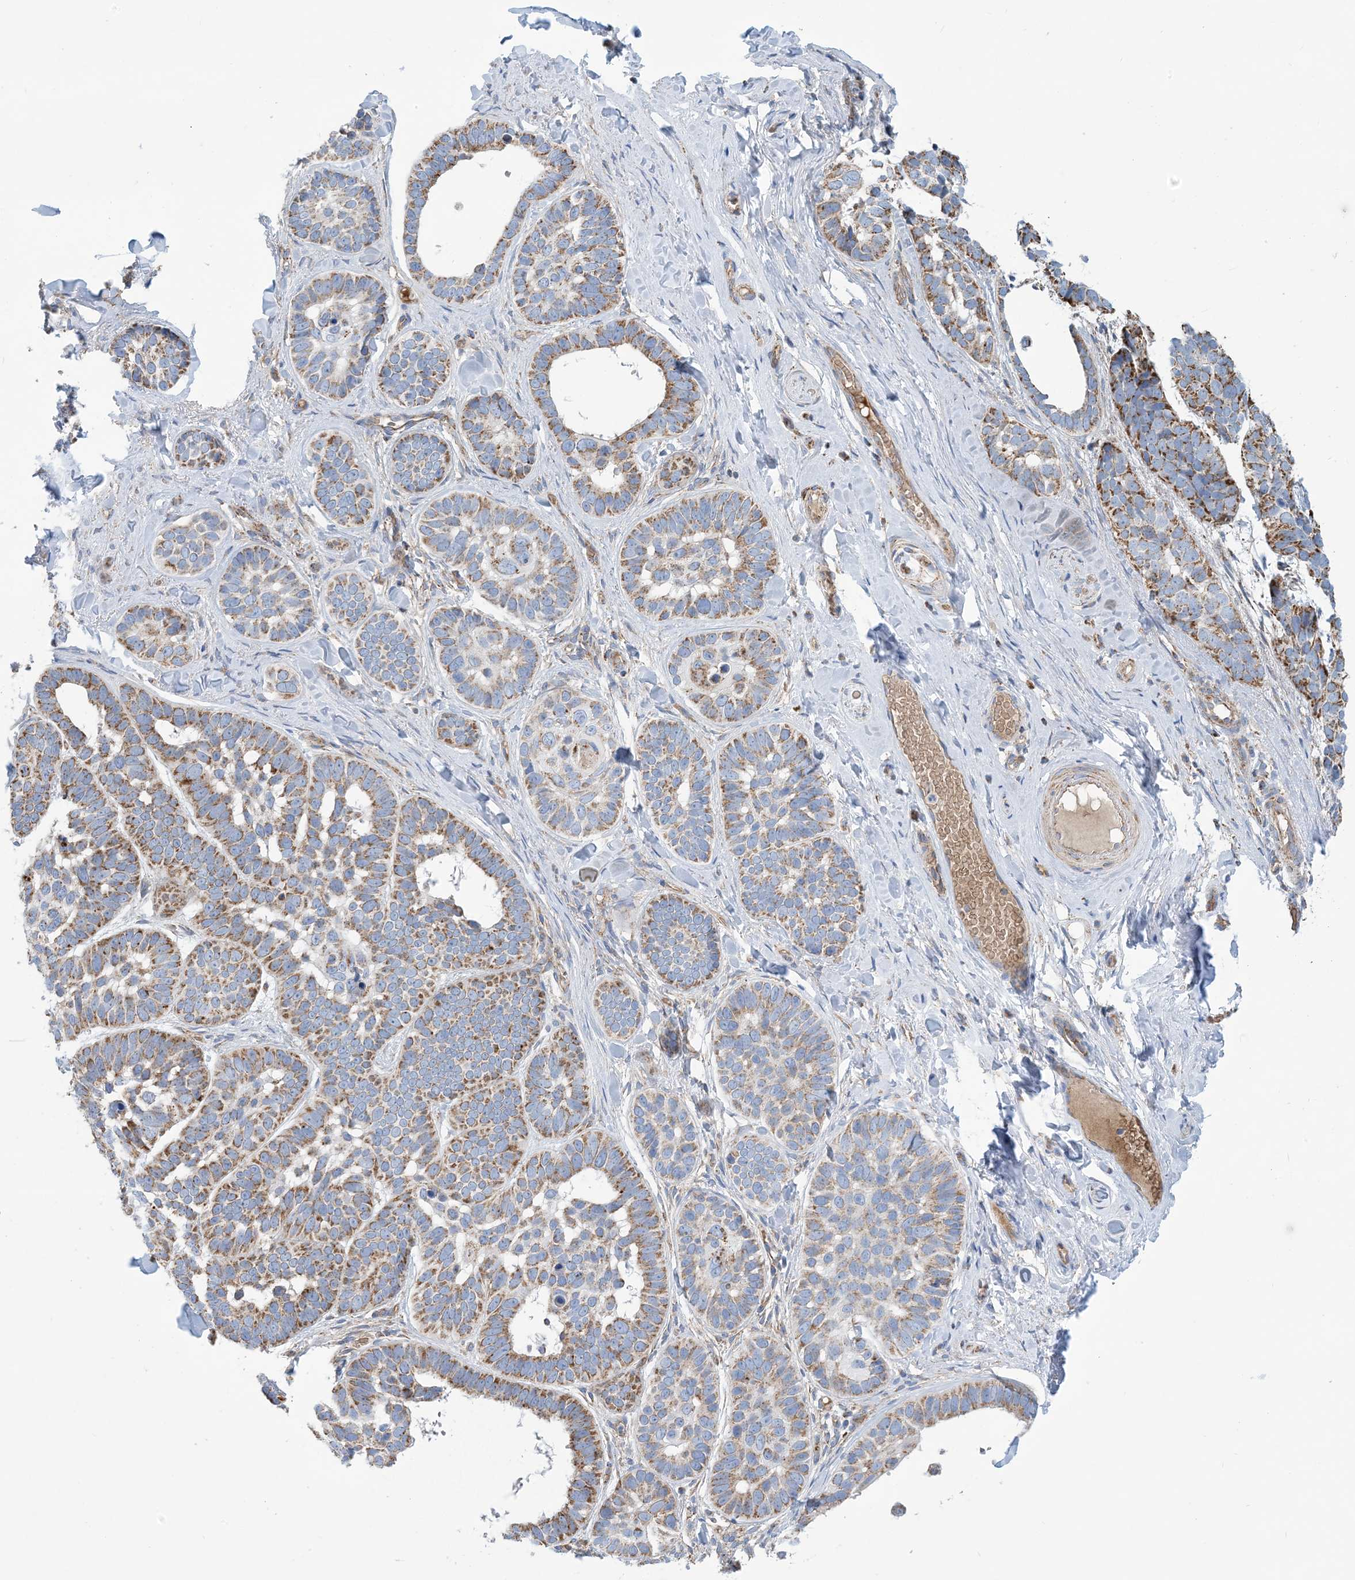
{"staining": {"intensity": "moderate", "quantity": ">75%", "location": "cytoplasmic/membranous"}, "tissue": "skin cancer", "cell_type": "Tumor cells", "image_type": "cancer", "snomed": [{"axis": "morphology", "description": "Basal cell carcinoma"}, {"axis": "topography", "description": "Skin"}], "caption": "Moderate cytoplasmic/membranous protein positivity is identified in approximately >75% of tumor cells in skin cancer.", "gene": "PHOSPHO2", "patient": {"sex": "male", "age": 62}}